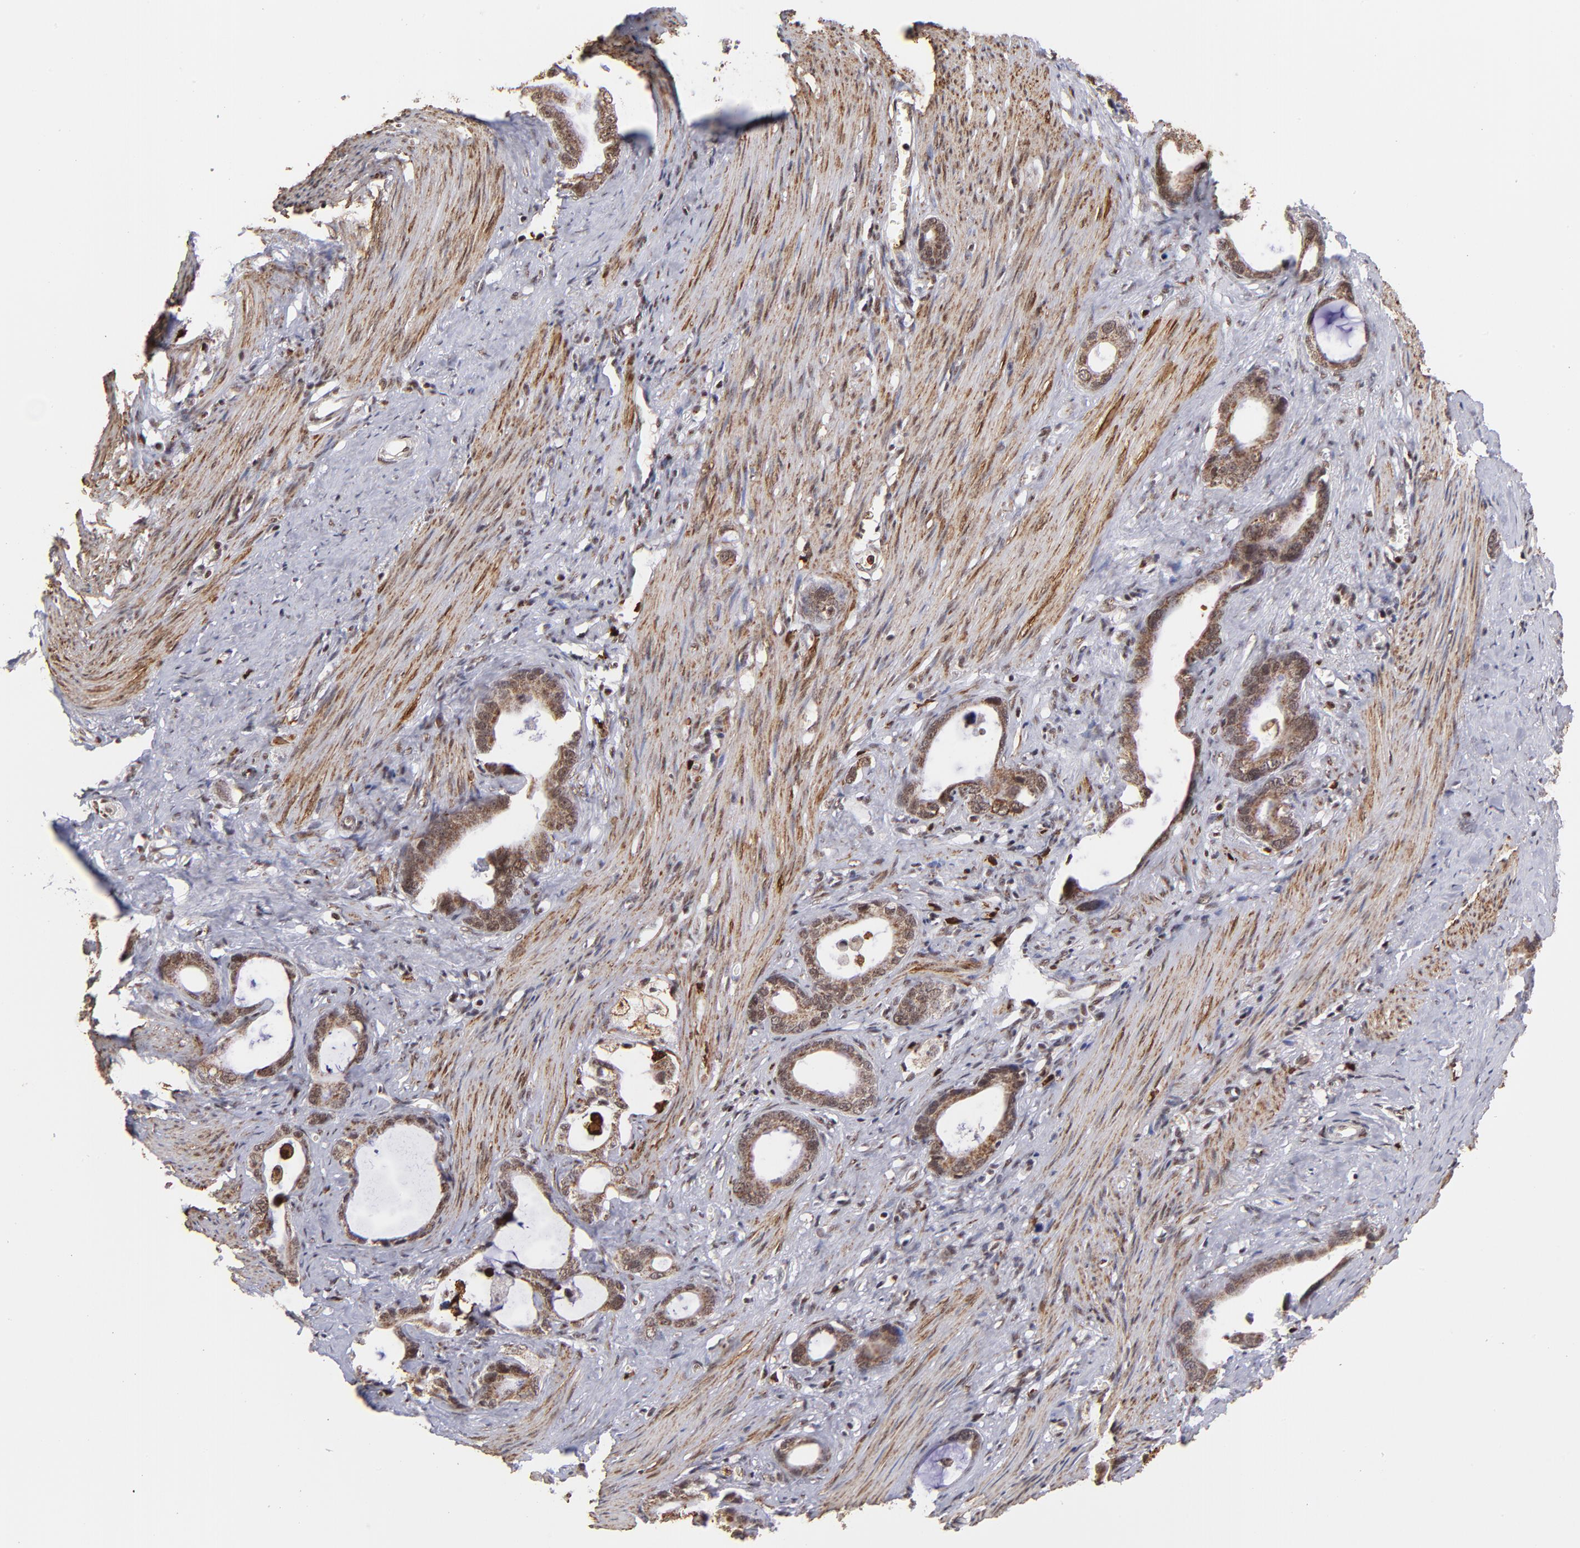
{"staining": {"intensity": "moderate", "quantity": ">75%", "location": "cytoplasmic/membranous,nuclear"}, "tissue": "stomach cancer", "cell_type": "Tumor cells", "image_type": "cancer", "snomed": [{"axis": "morphology", "description": "Adenocarcinoma, NOS"}, {"axis": "topography", "description": "Stomach"}], "caption": "A brown stain shows moderate cytoplasmic/membranous and nuclear expression of a protein in stomach cancer (adenocarcinoma) tumor cells.", "gene": "ZFX", "patient": {"sex": "female", "age": 75}}